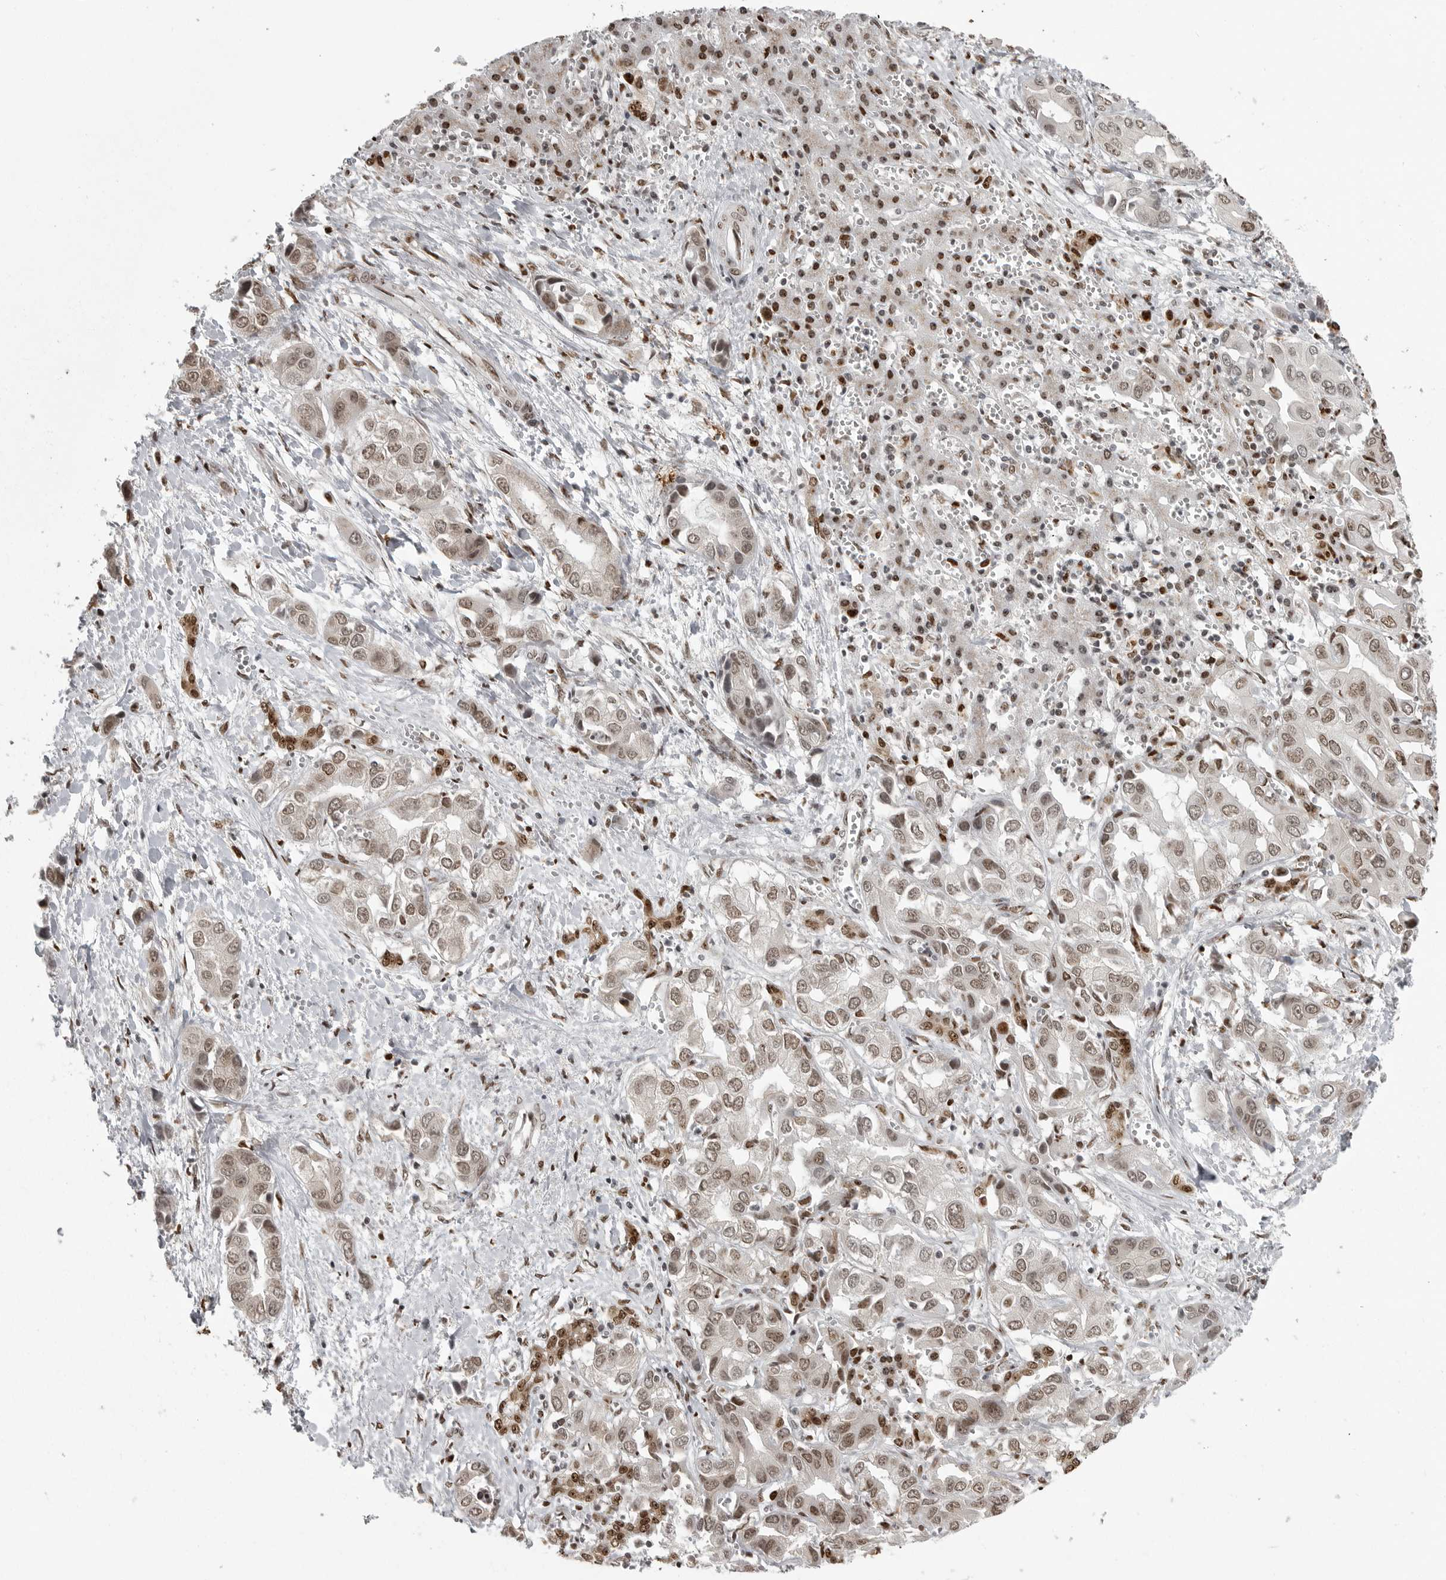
{"staining": {"intensity": "moderate", "quantity": ">75%", "location": "nuclear"}, "tissue": "liver cancer", "cell_type": "Tumor cells", "image_type": "cancer", "snomed": [{"axis": "morphology", "description": "Cholangiocarcinoma"}, {"axis": "topography", "description": "Liver"}], "caption": "Approximately >75% of tumor cells in human liver cholangiocarcinoma display moderate nuclear protein staining as visualized by brown immunohistochemical staining.", "gene": "YAF2", "patient": {"sex": "female", "age": 52}}